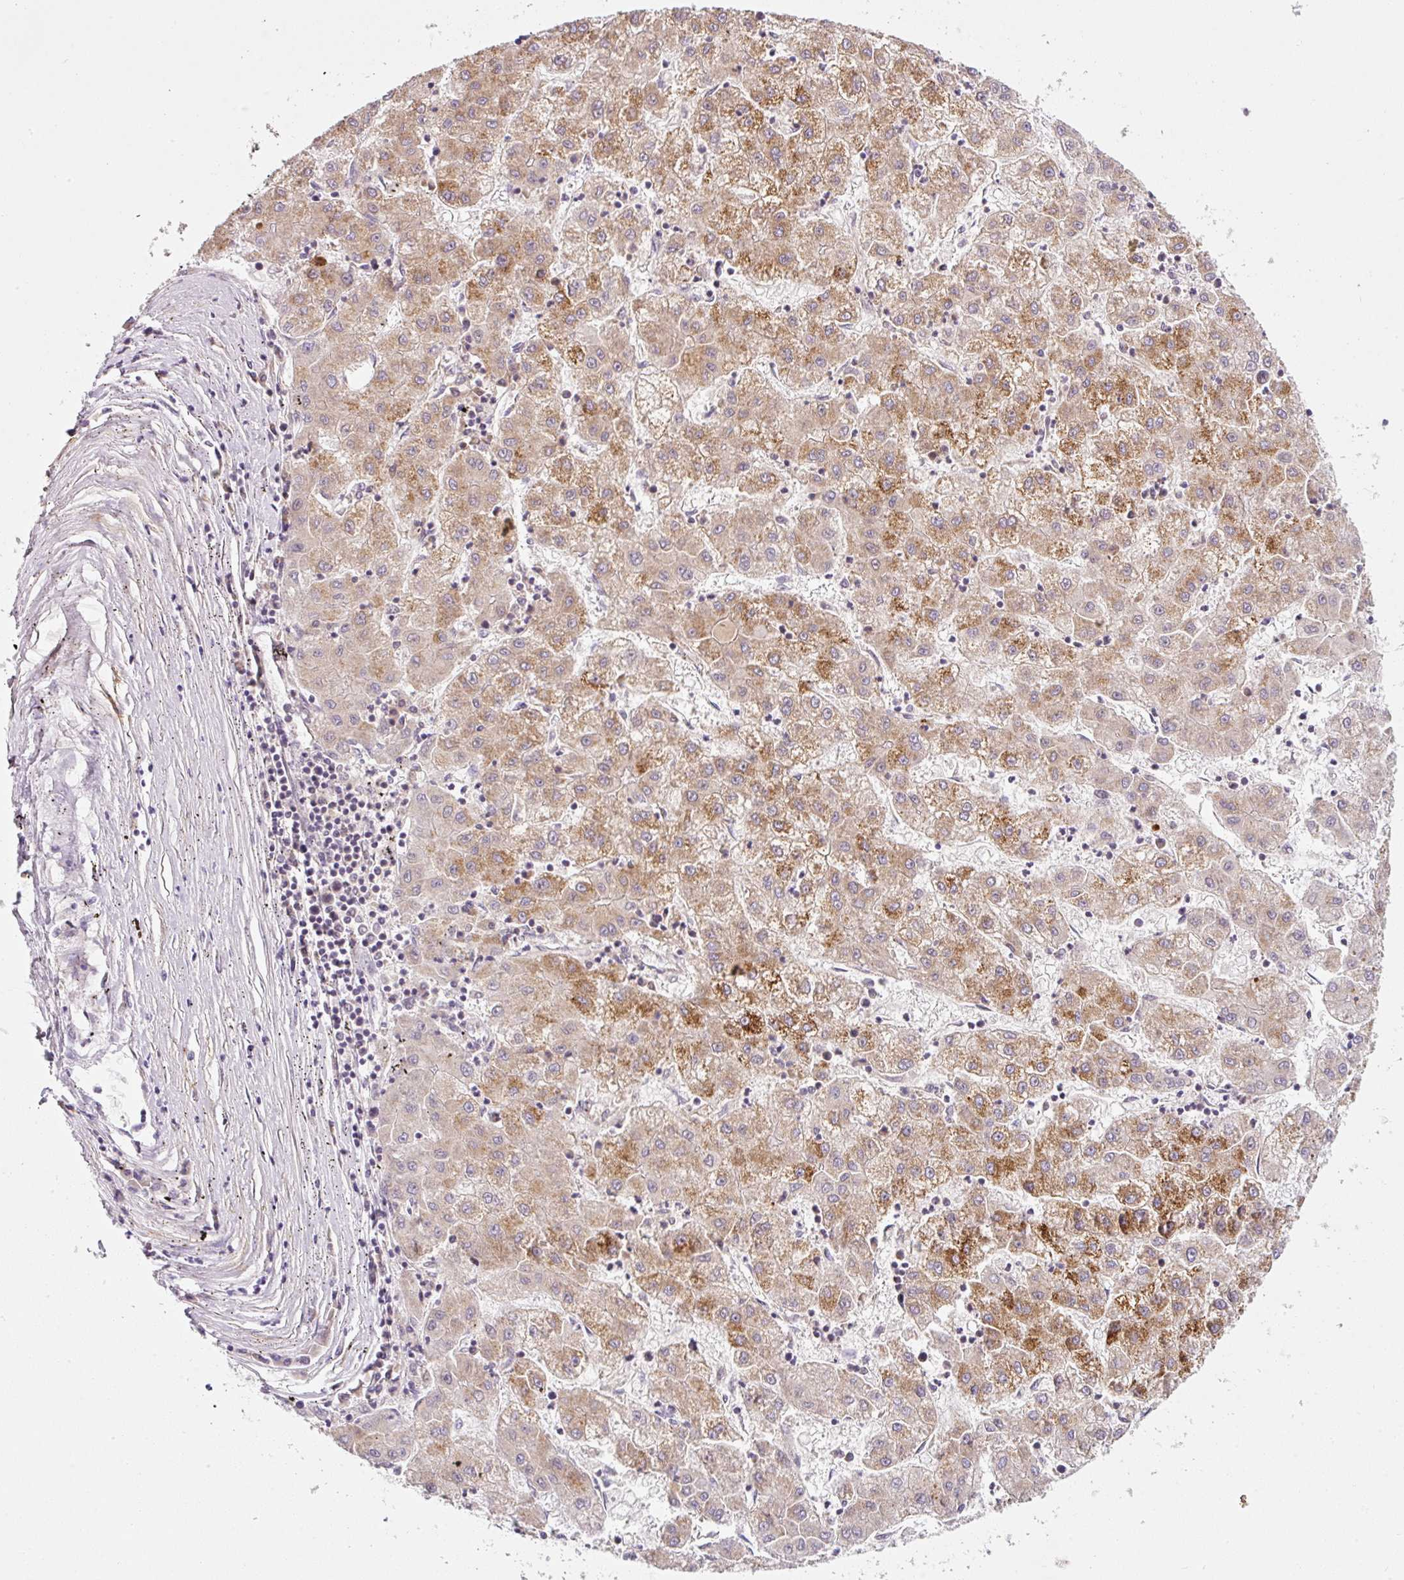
{"staining": {"intensity": "moderate", "quantity": "25%-75%", "location": "cytoplasmic/membranous"}, "tissue": "liver cancer", "cell_type": "Tumor cells", "image_type": "cancer", "snomed": [{"axis": "morphology", "description": "Carcinoma, Hepatocellular, NOS"}, {"axis": "topography", "description": "Liver"}], "caption": "High-power microscopy captured an IHC image of liver cancer (hepatocellular carcinoma), revealing moderate cytoplasmic/membranous expression in approximately 25%-75% of tumor cells. Using DAB (3,3'-diaminobenzidine) (brown) and hematoxylin (blue) stains, captured at high magnification using brightfield microscopy.", "gene": "NDUFA1", "patient": {"sex": "male", "age": 72}}